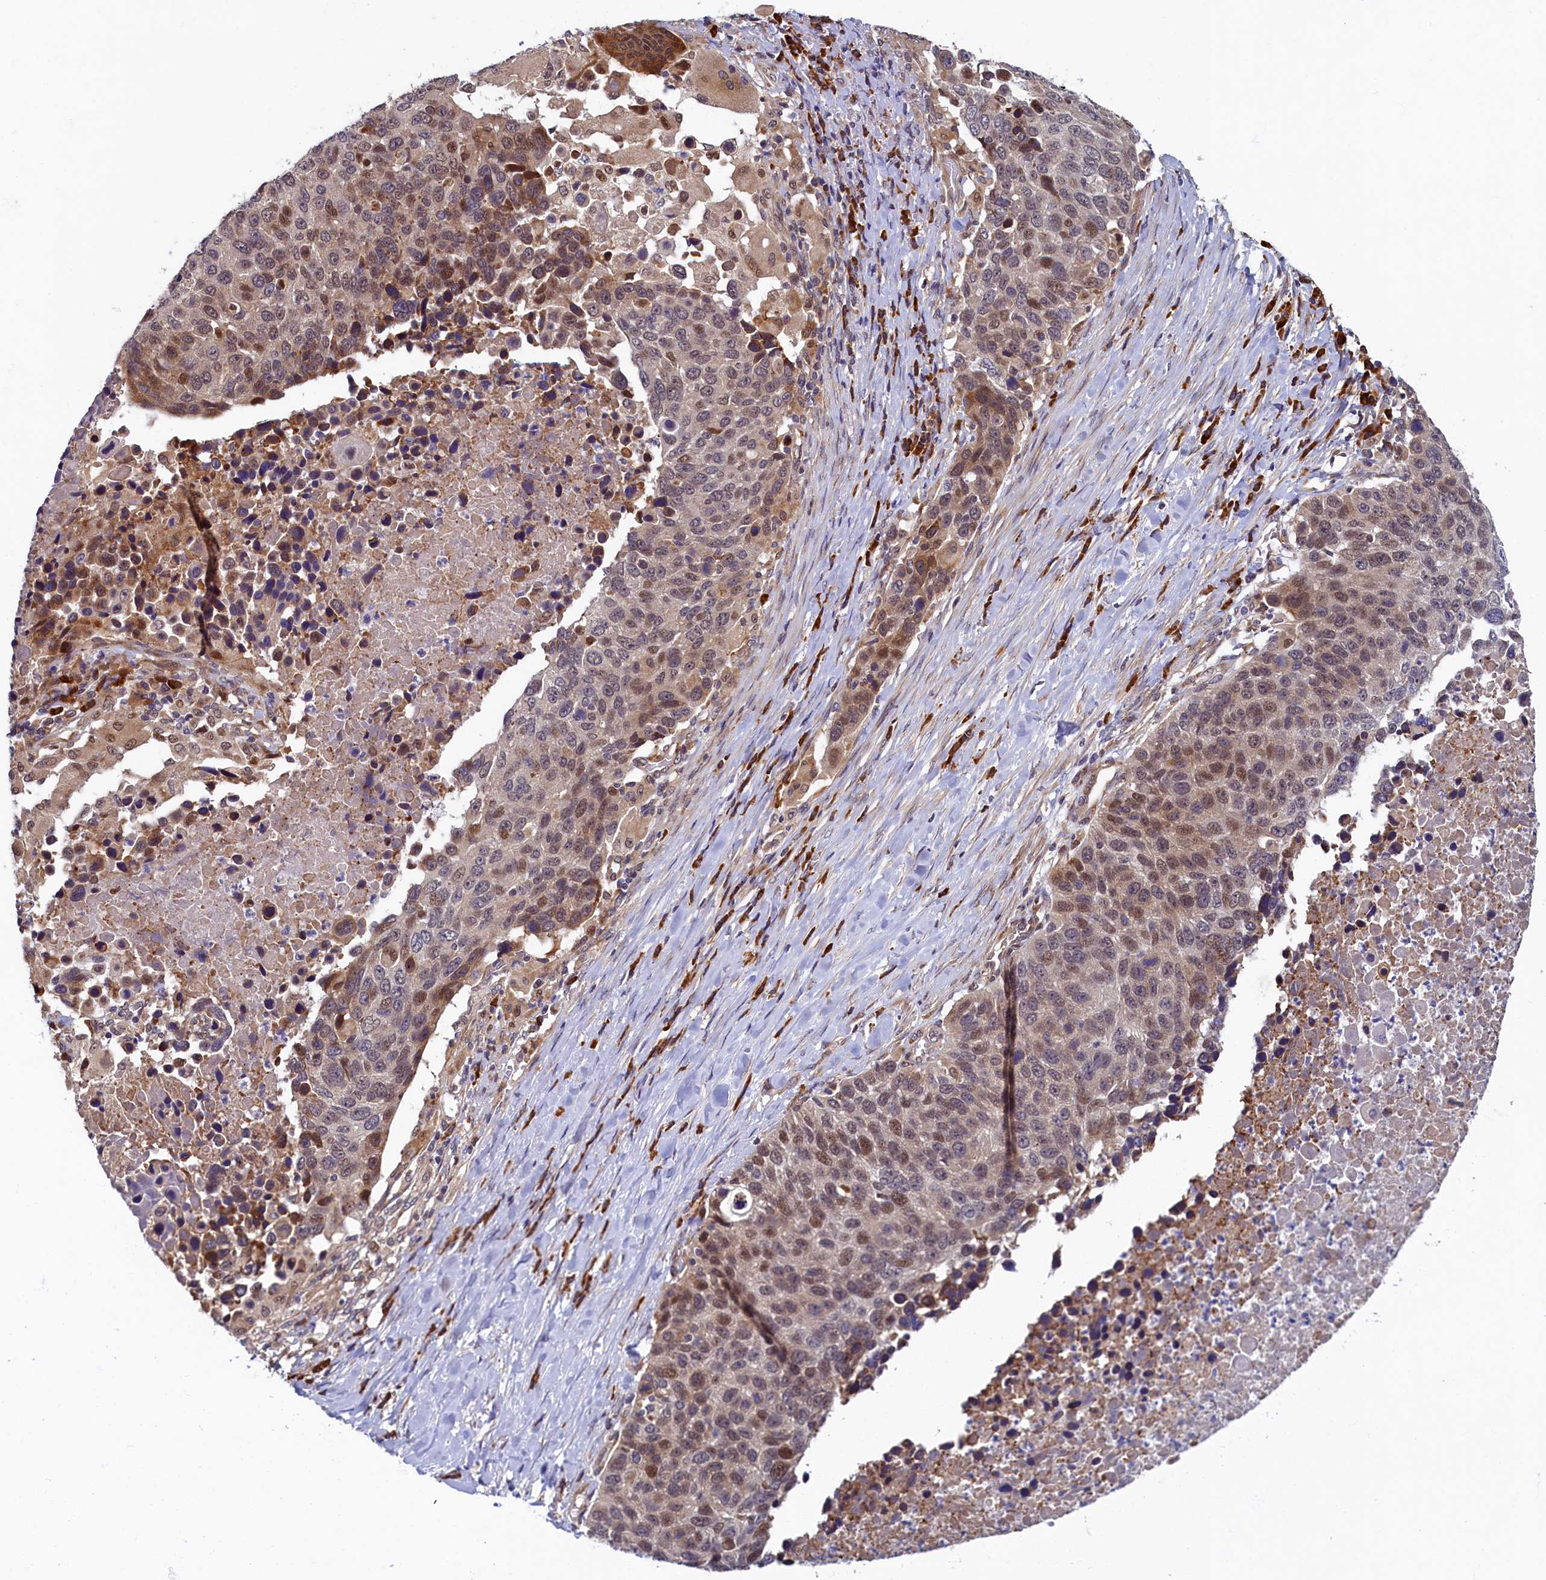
{"staining": {"intensity": "moderate", "quantity": ">75%", "location": "nuclear"}, "tissue": "lung cancer", "cell_type": "Tumor cells", "image_type": "cancer", "snomed": [{"axis": "morphology", "description": "Normal tissue, NOS"}, {"axis": "morphology", "description": "Squamous cell carcinoma, NOS"}, {"axis": "topography", "description": "Lymph node"}, {"axis": "topography", "description": "Lung"}], "caption": "Lung squamous cell carcinoma stained with a protein marker shows moderate staining in tumor cells.", "gene": "SLC16A14", "patient": {"sex": "male", "age": 66}}